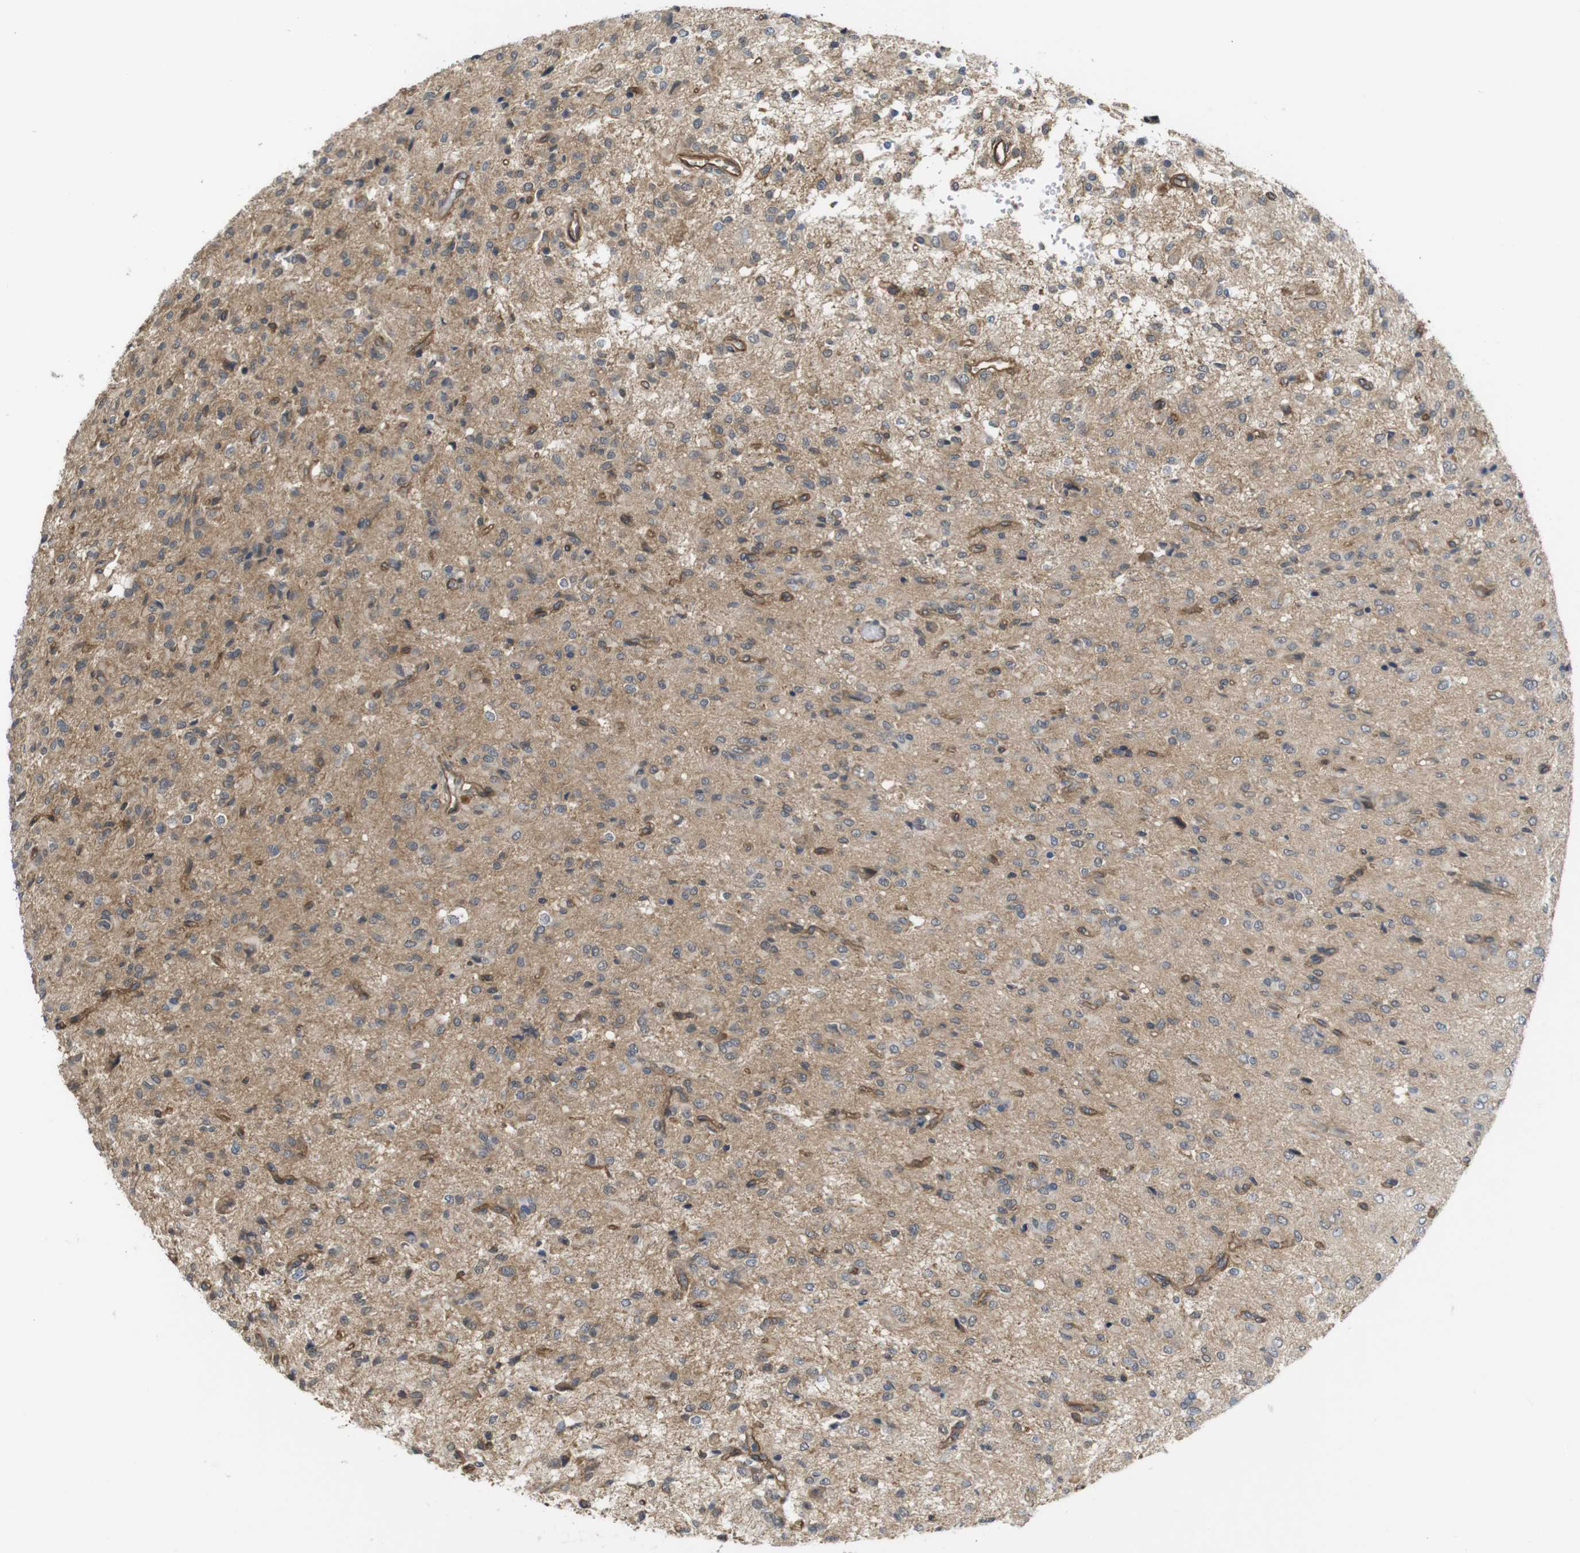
{"staining": {"intensity": "weak", "quantity": ">75%", "location": "cytoplasmic/membranous"}, "tissue": "glioma", "cell_type": "Tumor cells", "image_type": "cancer", "snomed": [{"axis": "morphology", "description": "Glioma, malignant, High grade"}, {"axis": "topography", "description": "Brain"}], "caption": "Immunohistochemistry of malignant glioma (high-grade) exhibits low levels of weak cytoplasmic/membranous staining in approximately >75% of tumor cells. (IHC, brightfield microscopy, high magnification).", "gene": "ZDHHC5", "patient": {"sex": "female", "age": 59}}